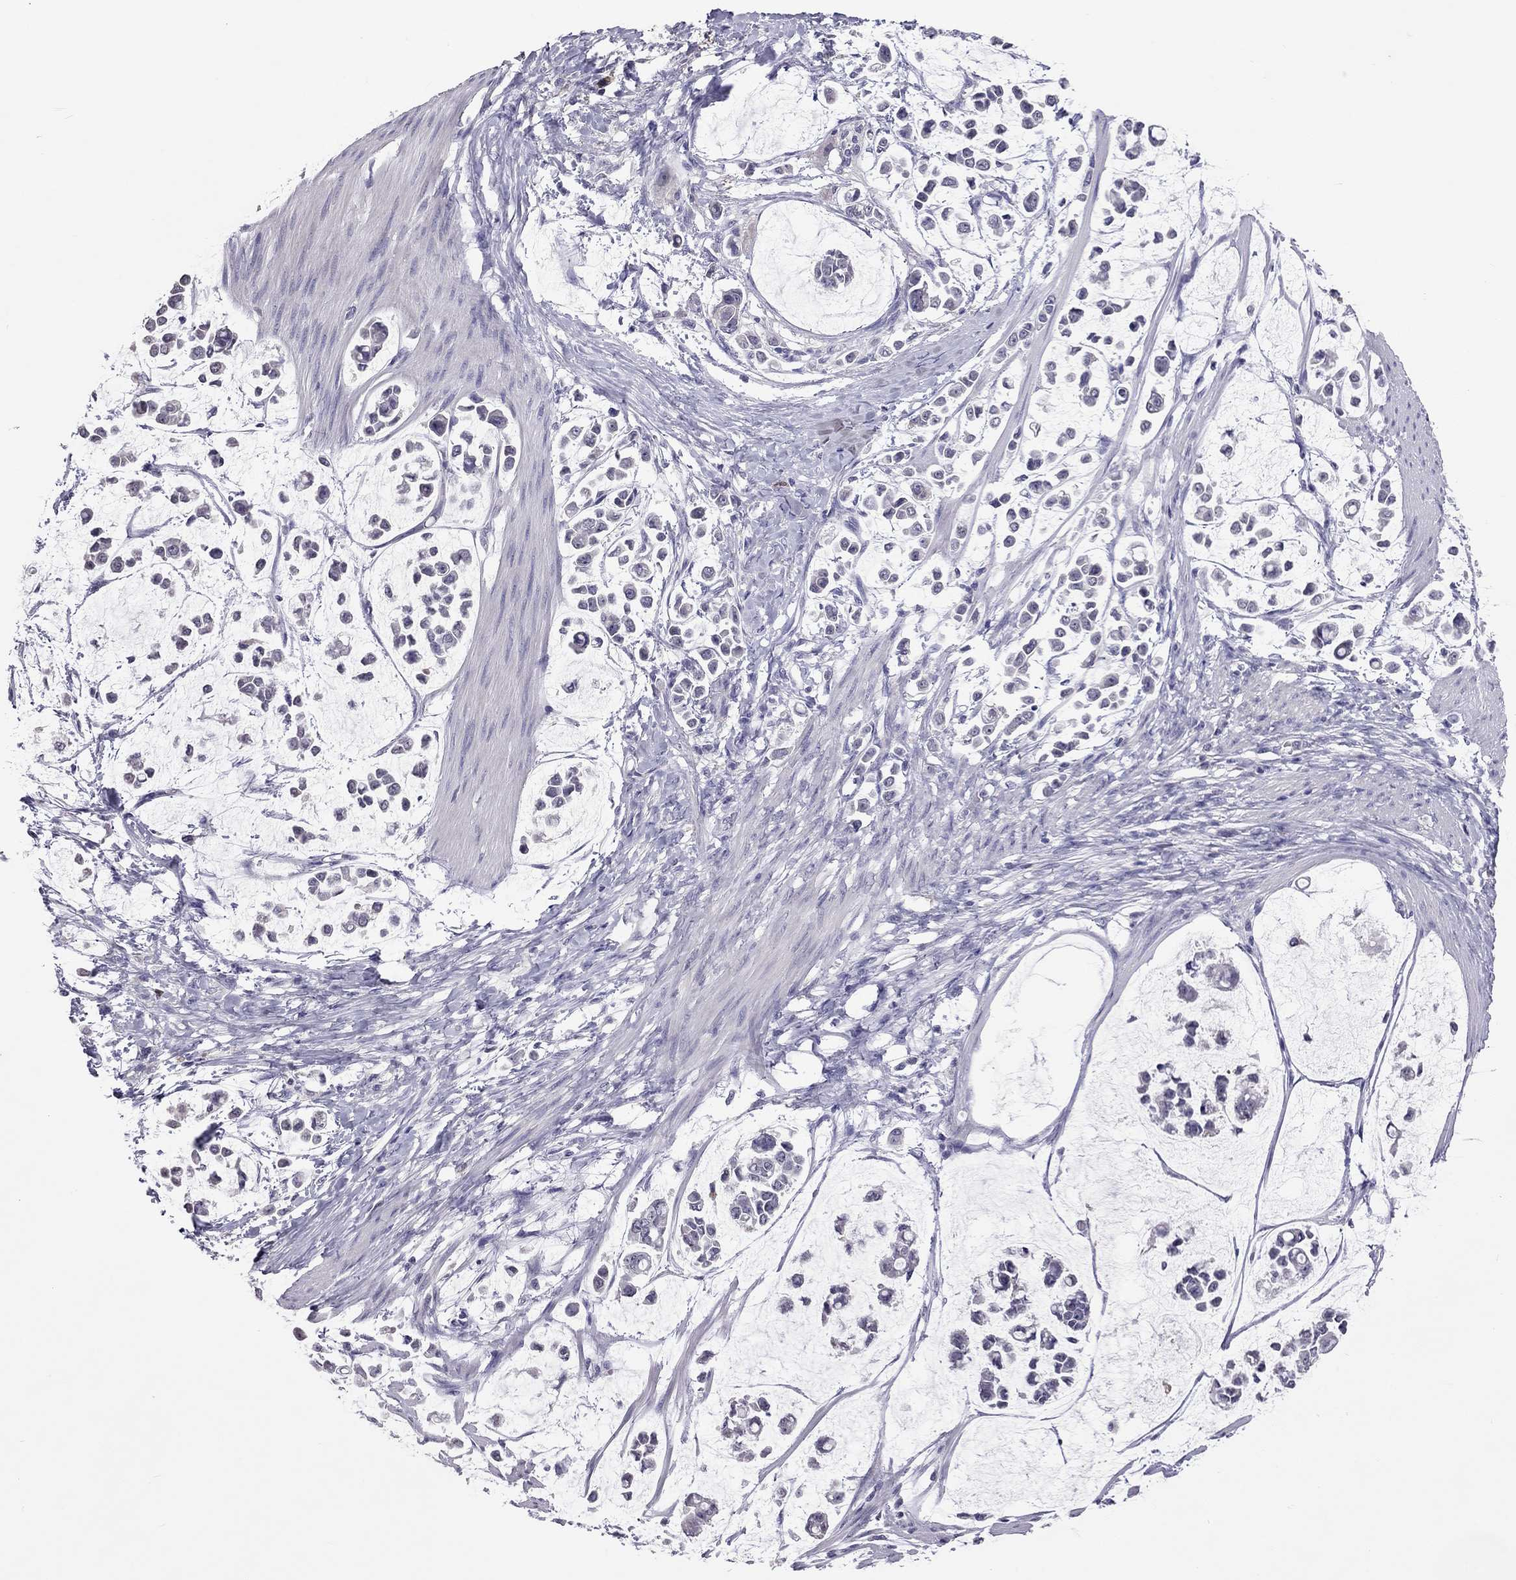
{"staining": {"intensity": "negative", "quantity": "none", "location": "none"}, "tissue": "stomach cancer", "cell_type": "Tumor cells", "image_type": "cancer", "snomed": [{"axis": "morphology", "description": "Adenocarcinoma, NOS"}, {"axis": "topography", "description": "Stomach"}], "caption": "Tumor cells show no significant positivity in stomach adenocarcinoma. (Brightfield microscopy of DAB IHC at high magnification).", "gene": "PPP1R3A", "patient": {"sex": "male", "age": 82}}